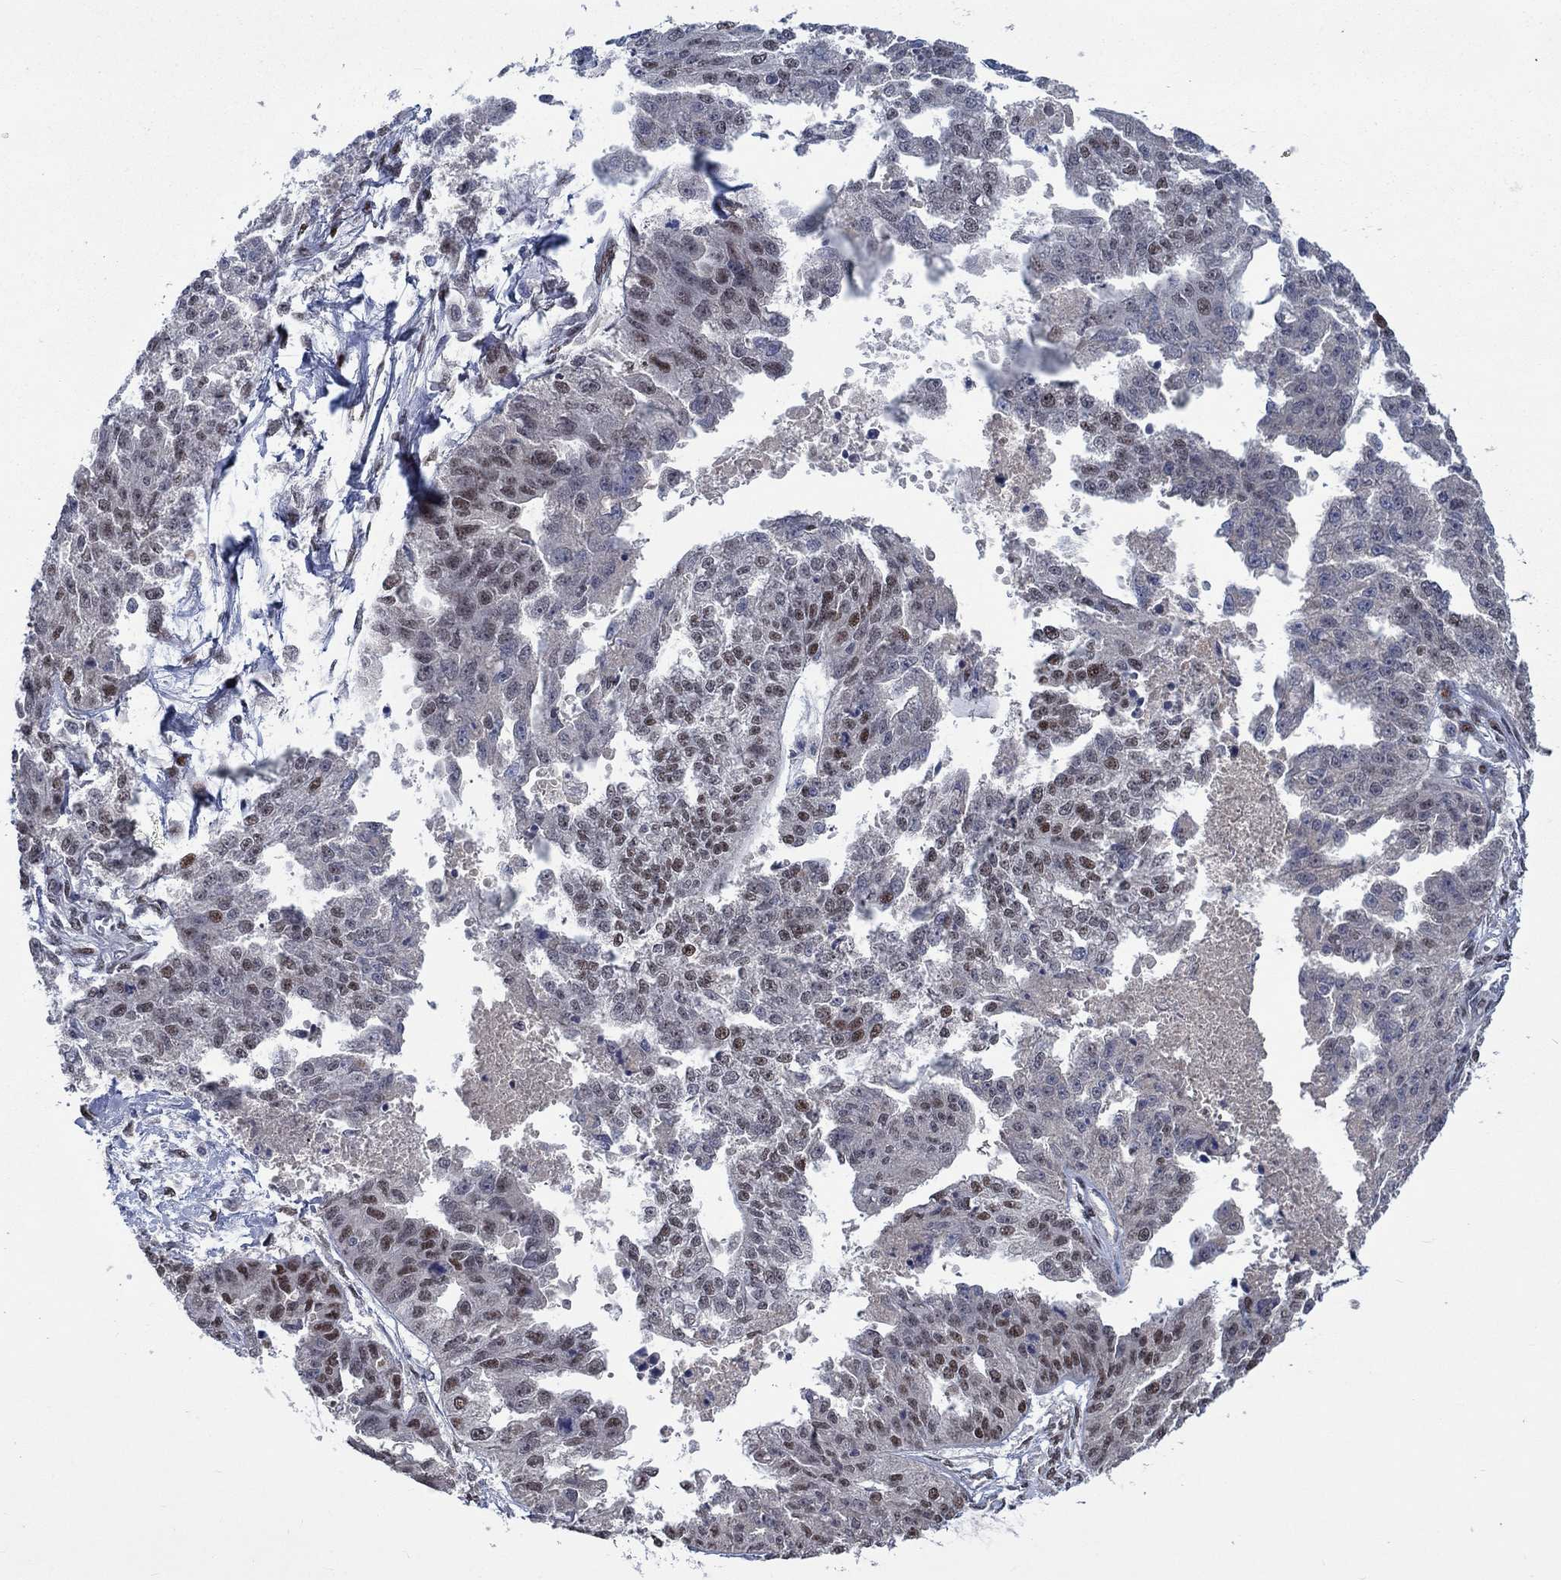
{"staining": {"intensity": "strong", "quantity": "<25%", "location": "nuclear"}, "tissue": "ovarian cancer", "cell_type": "Tumor cells", "image_type": "cancer", "snomed": [{"axis": "morphology", "description": "Cystadenocarcinoma, serous, NOS"}, {"axis": "topography", "description": "Ovary"}], "caption": "Immunohistochemistry (IHC) staining of ovarian cancer (serous cystadenocarcinoma), which shows medium levels of strong nuclear expression in about <25% of tumor cells indicating strong nuclear protein positivity. The staining was performed using DAB (3,3'-diaminobenzidine) (brown) for protein detection and nuclei were counterstained in hematoxylin (blue).", "gene": "HTN1", "patient": {"sex": "female", "age": 58}}